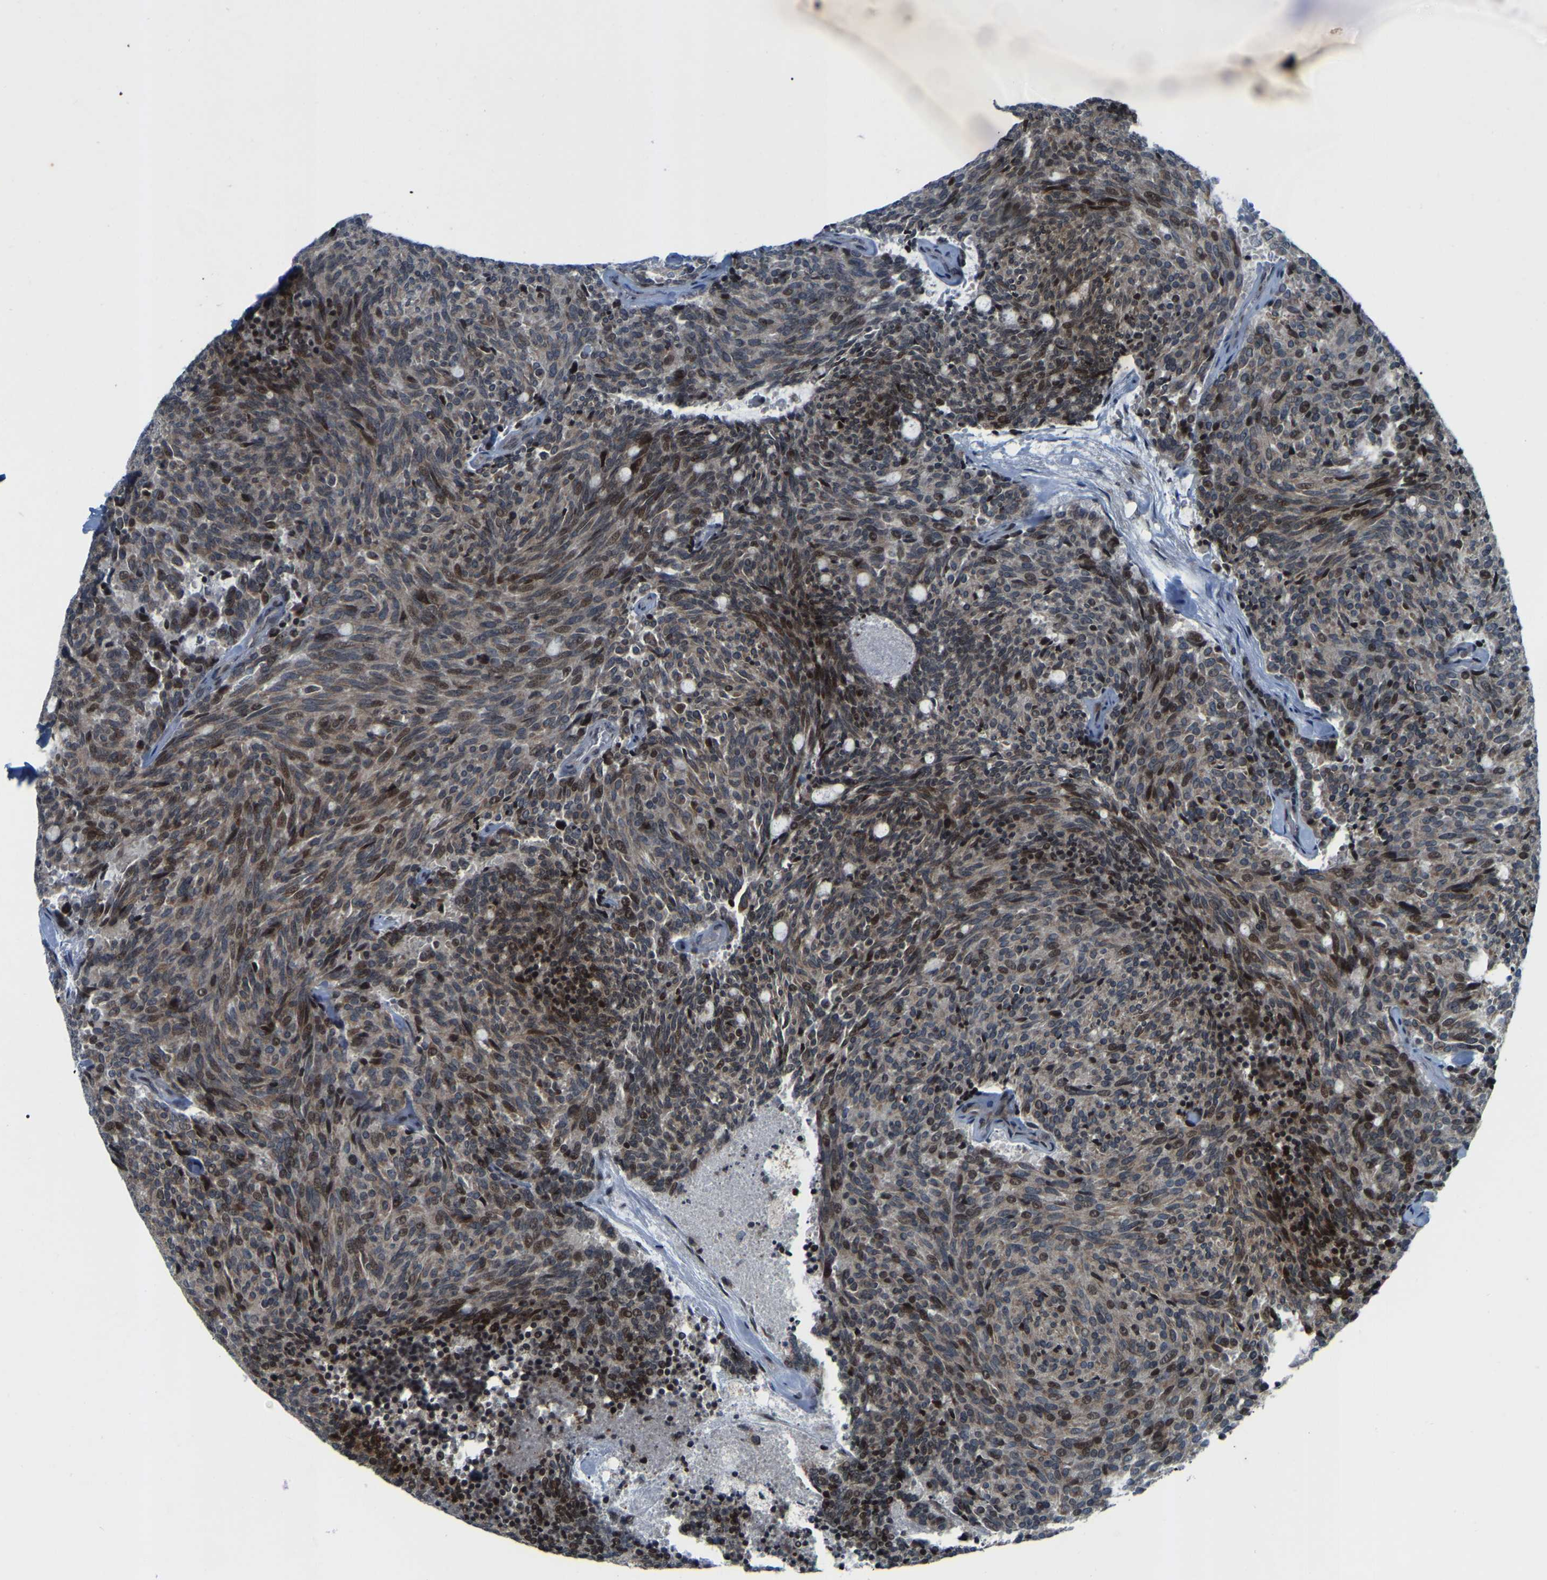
{"staining": {"intensity": "moderate", "quantity": "25%-75%", "location": "nuclear"}, "tissue": "carcinoid", "cell_type": "Tumor cells", "image_type": "cancer", "snomed": [{"axis": "morphology", "description": "Carcinoid, malignant, NOS"}, {"axis": "topography", "description": "Pancreas"}], "caption": "Tumor cells show medium levels of moderate nuclear positivity in approximately 25%-75% of cells in malignant carcinoid.", "gene": "PARL", "patient": {"sex": "female", "age": 54}}